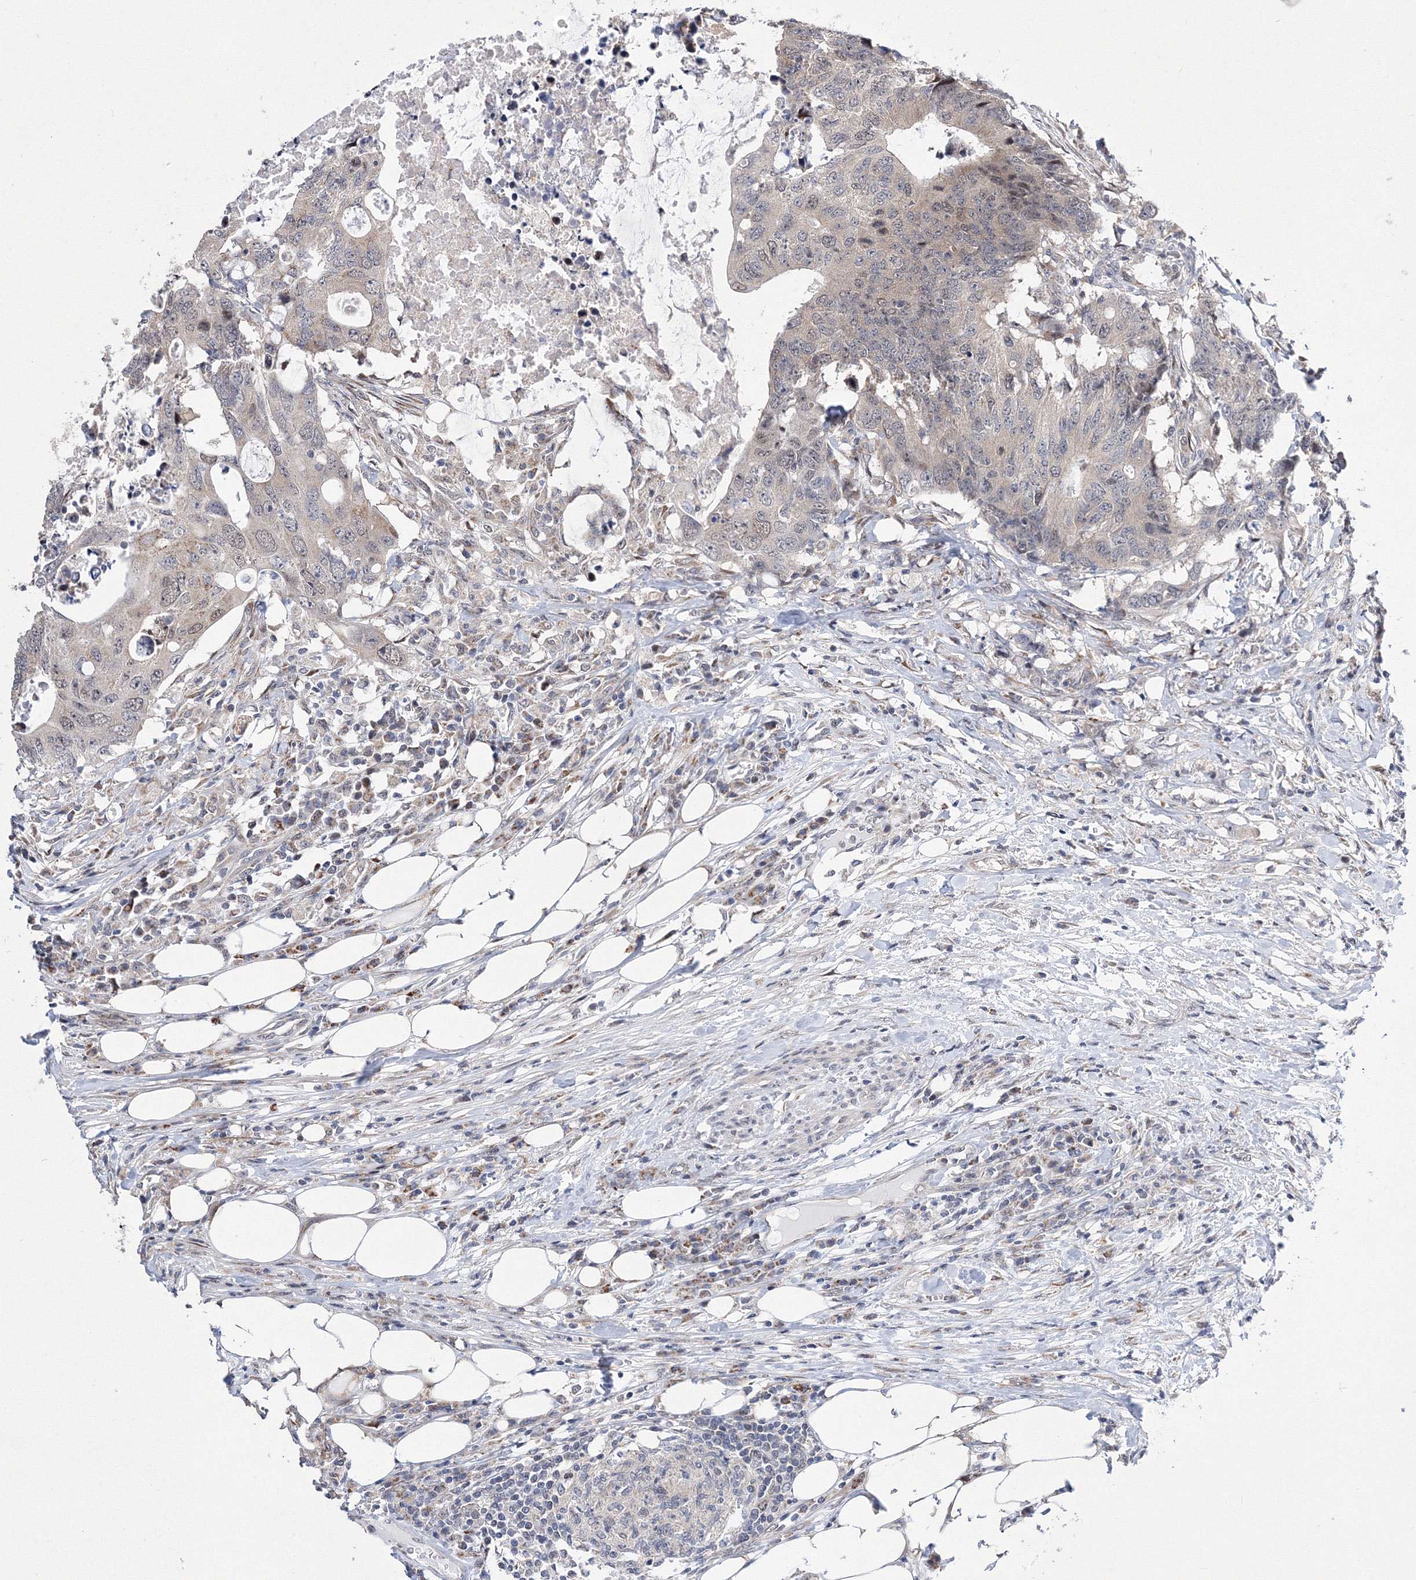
{"staining": {"intensity": "weak", "quantity": "<25%", "location": "nuclear"}, "tissue": "colorectal cancer", "cell_type": "Tumor cells", "image_type": "cancer", "snomed": [{"axis": "morphology", "description": "Adenocarcinoma, NOS"}, {"axis": "topography", "description": "Colon"}], "caption": "Human colorectal cancer stained for a protein using IHC demonstrates no positivity in tumor cells.", "gene": "GPN1", "patient": {"sex": "male", "age": 71}}